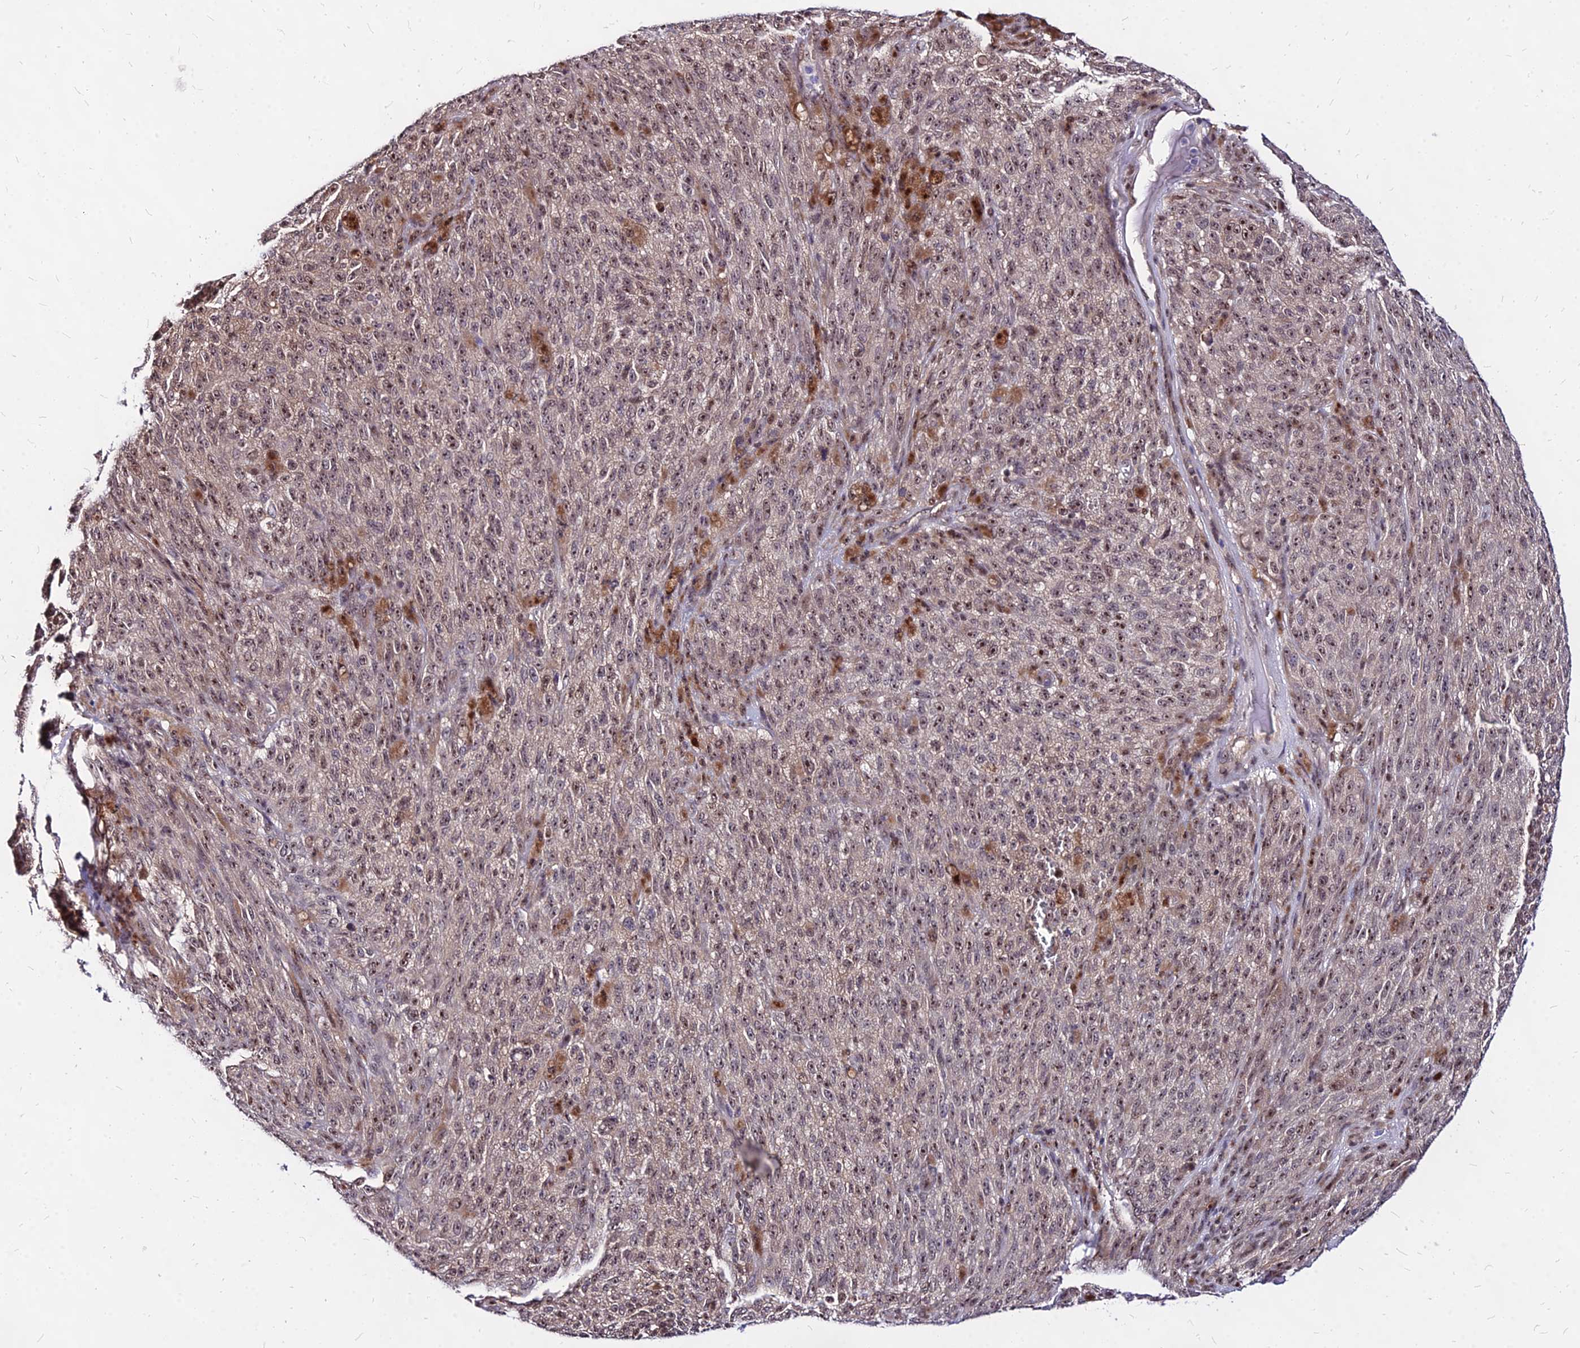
{"staining": {"intensity": "moderate", "quantity": ">75%", "location": "nuclear"}, "tissue": "melanoma", "cell_type": "Tumor cells", "image_type": "cancer", "snomed": [{"axis": "morphology", "description": "Malignant melanoma, NOS"}, {"axis": "topography", "description": "Skin"}], "caption": "Malignant melanoma stained with a brown dye displays moderate nuclear positive expression in approximately >75% of tumor cells.", "gene": "DDX55", "patient": {"sex": "female", "age": 82}}